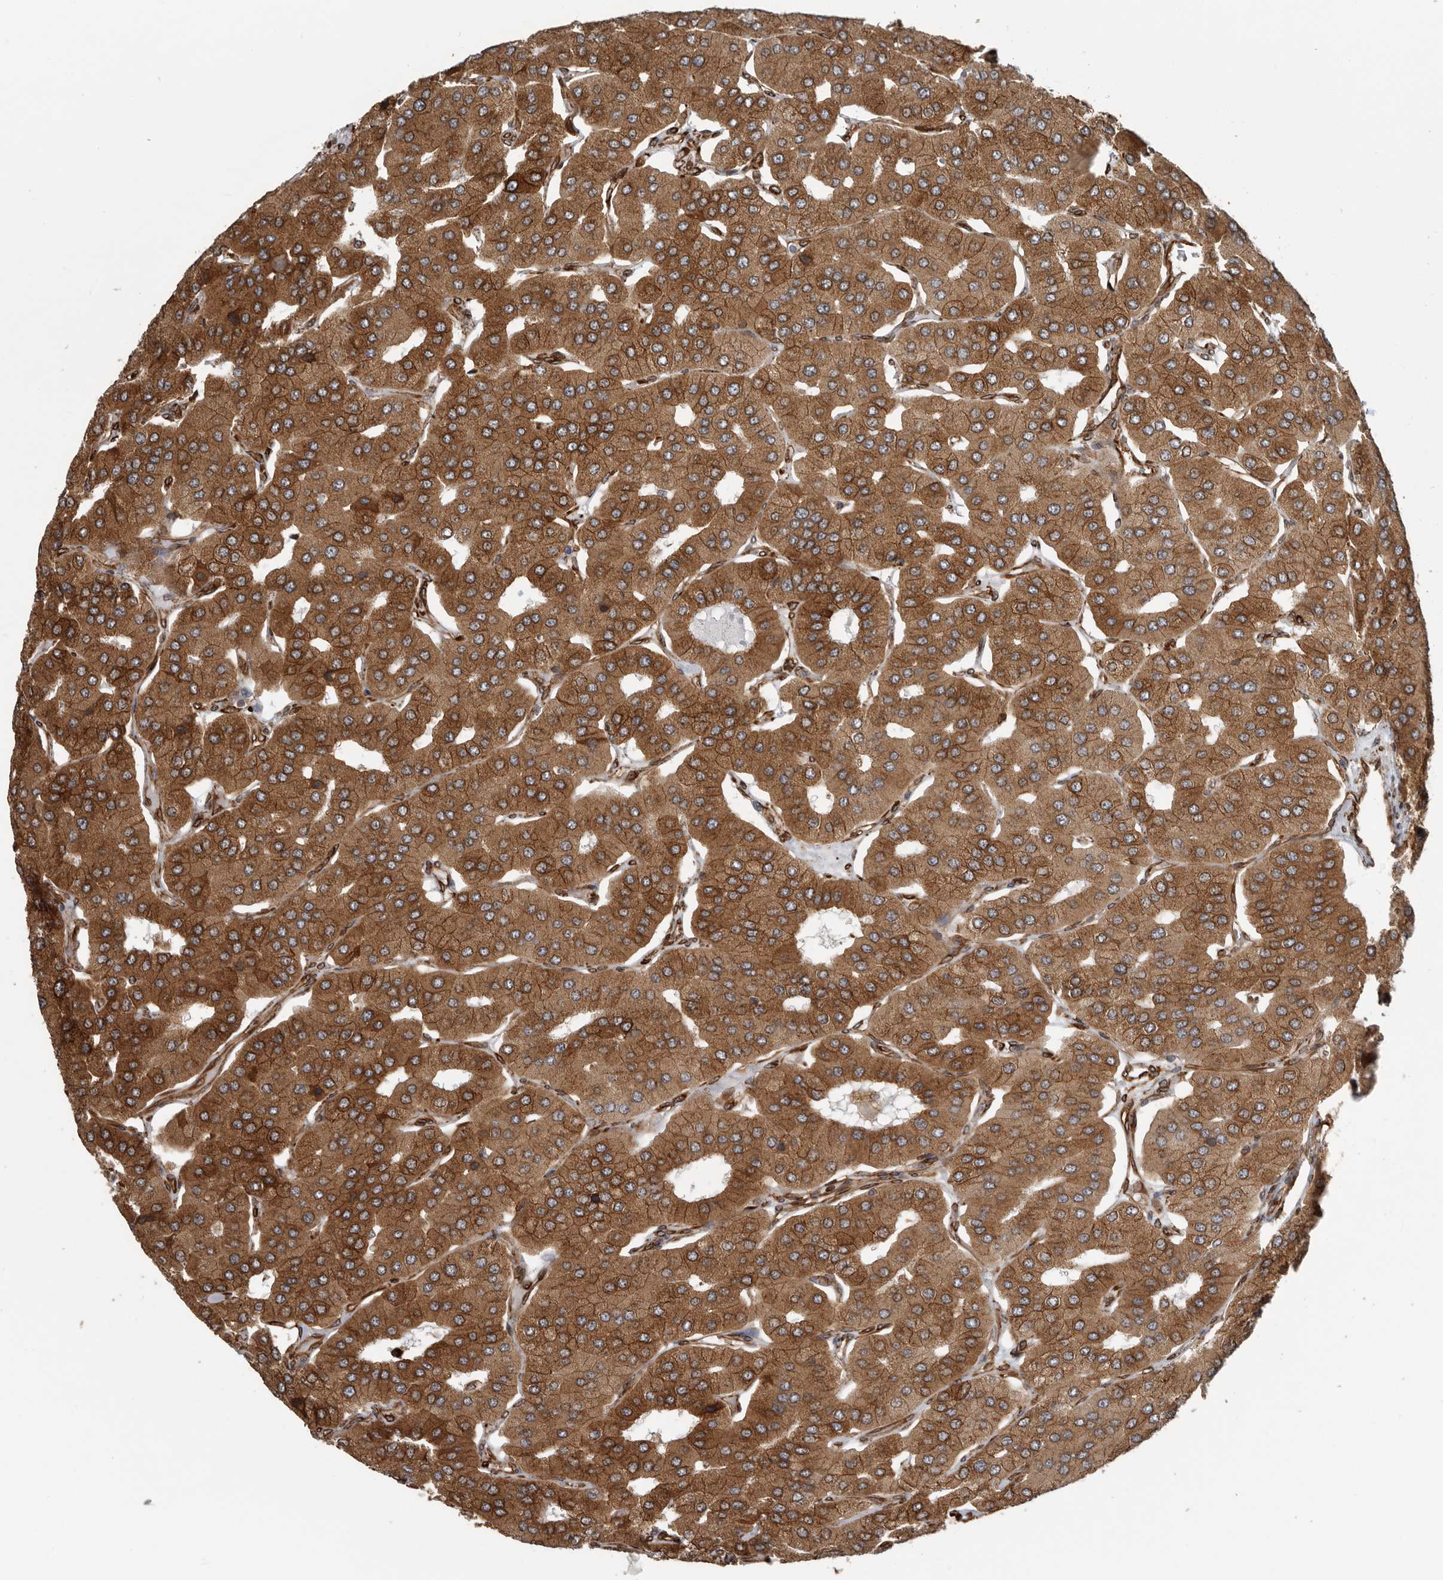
{"staining": {"intensity": "strong", "quantity": ">75%", "location": "cytoplasmic/membranous"}, "tissue": "parathyroid gland", "cell_type": "Glandular cells", "image_type": "normal", "snomed": [{"axis": "morphology", "description": "Normal tissue, NOS"}, {"axis": "morphology", "description": "Adenoma, NOS"}, {"axis": "topography", "description": "Parathyroid gland"}], "caption": "This histopathology image exhibits immunohistochemistry staining of benign human parathyroid gland, with high strong cytoplasmic/membranous positivity in about >75% of glandular cells.", "gene": "CEP350", "patient": {"sex": "female", "age": 86}}